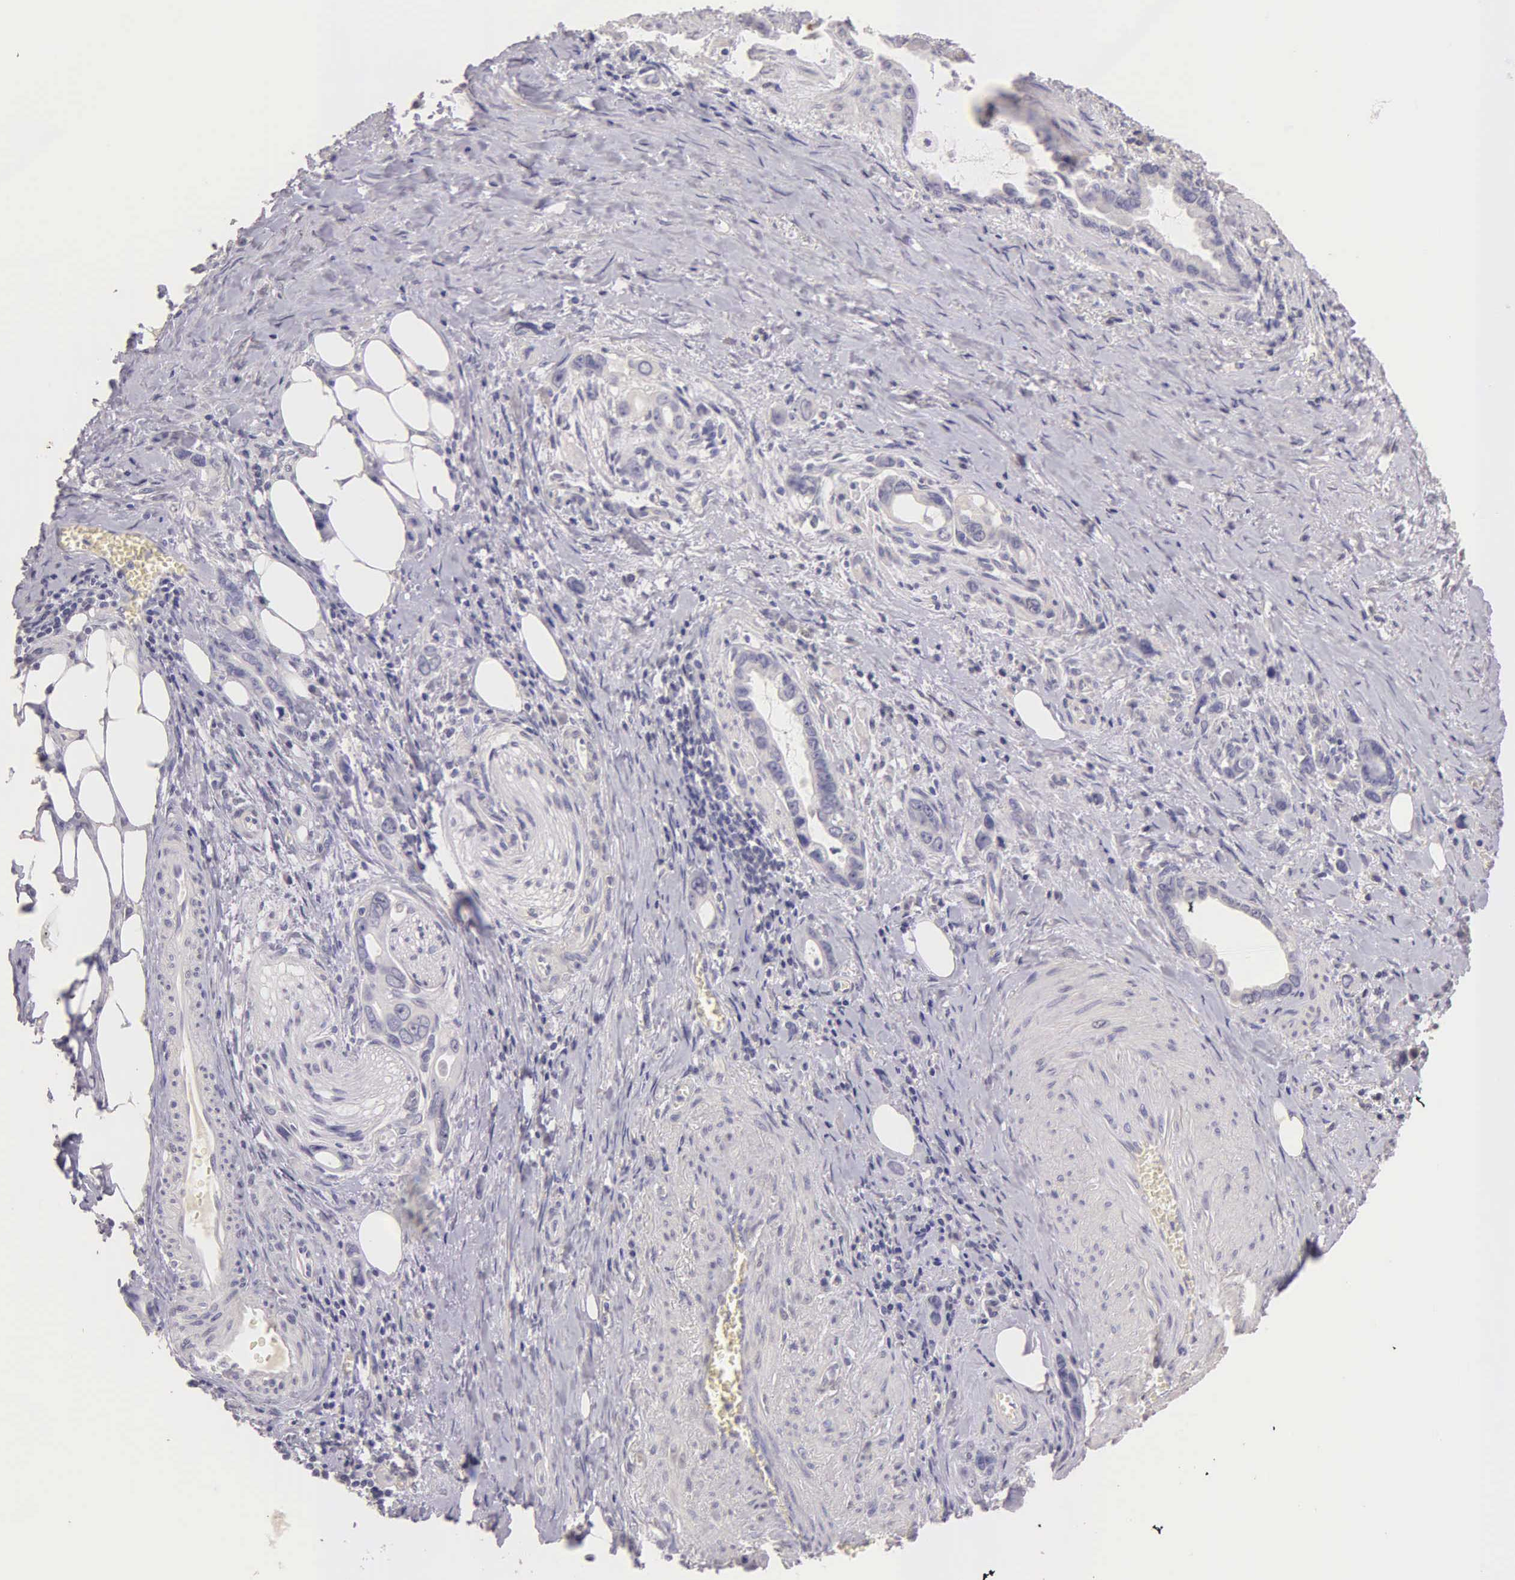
{"staining": {"intensity": "negative", "quantity": "none", "location": "none"}, "tissue": "stomach cancer", "cell_type": "Tumor cells", "image_type": "cancer", "snomed": [{"axis": "morphology", "description": "Adenocarcinoma, NOS"}, {"axis": "topography", "description": "Stomach"}], "caption": "Micrograph shows no protein expression in tumor cells of stomach adenocarcinoma tissue.", "gene": "ESR1", "patient": {"sex": "male", "age": 78}}